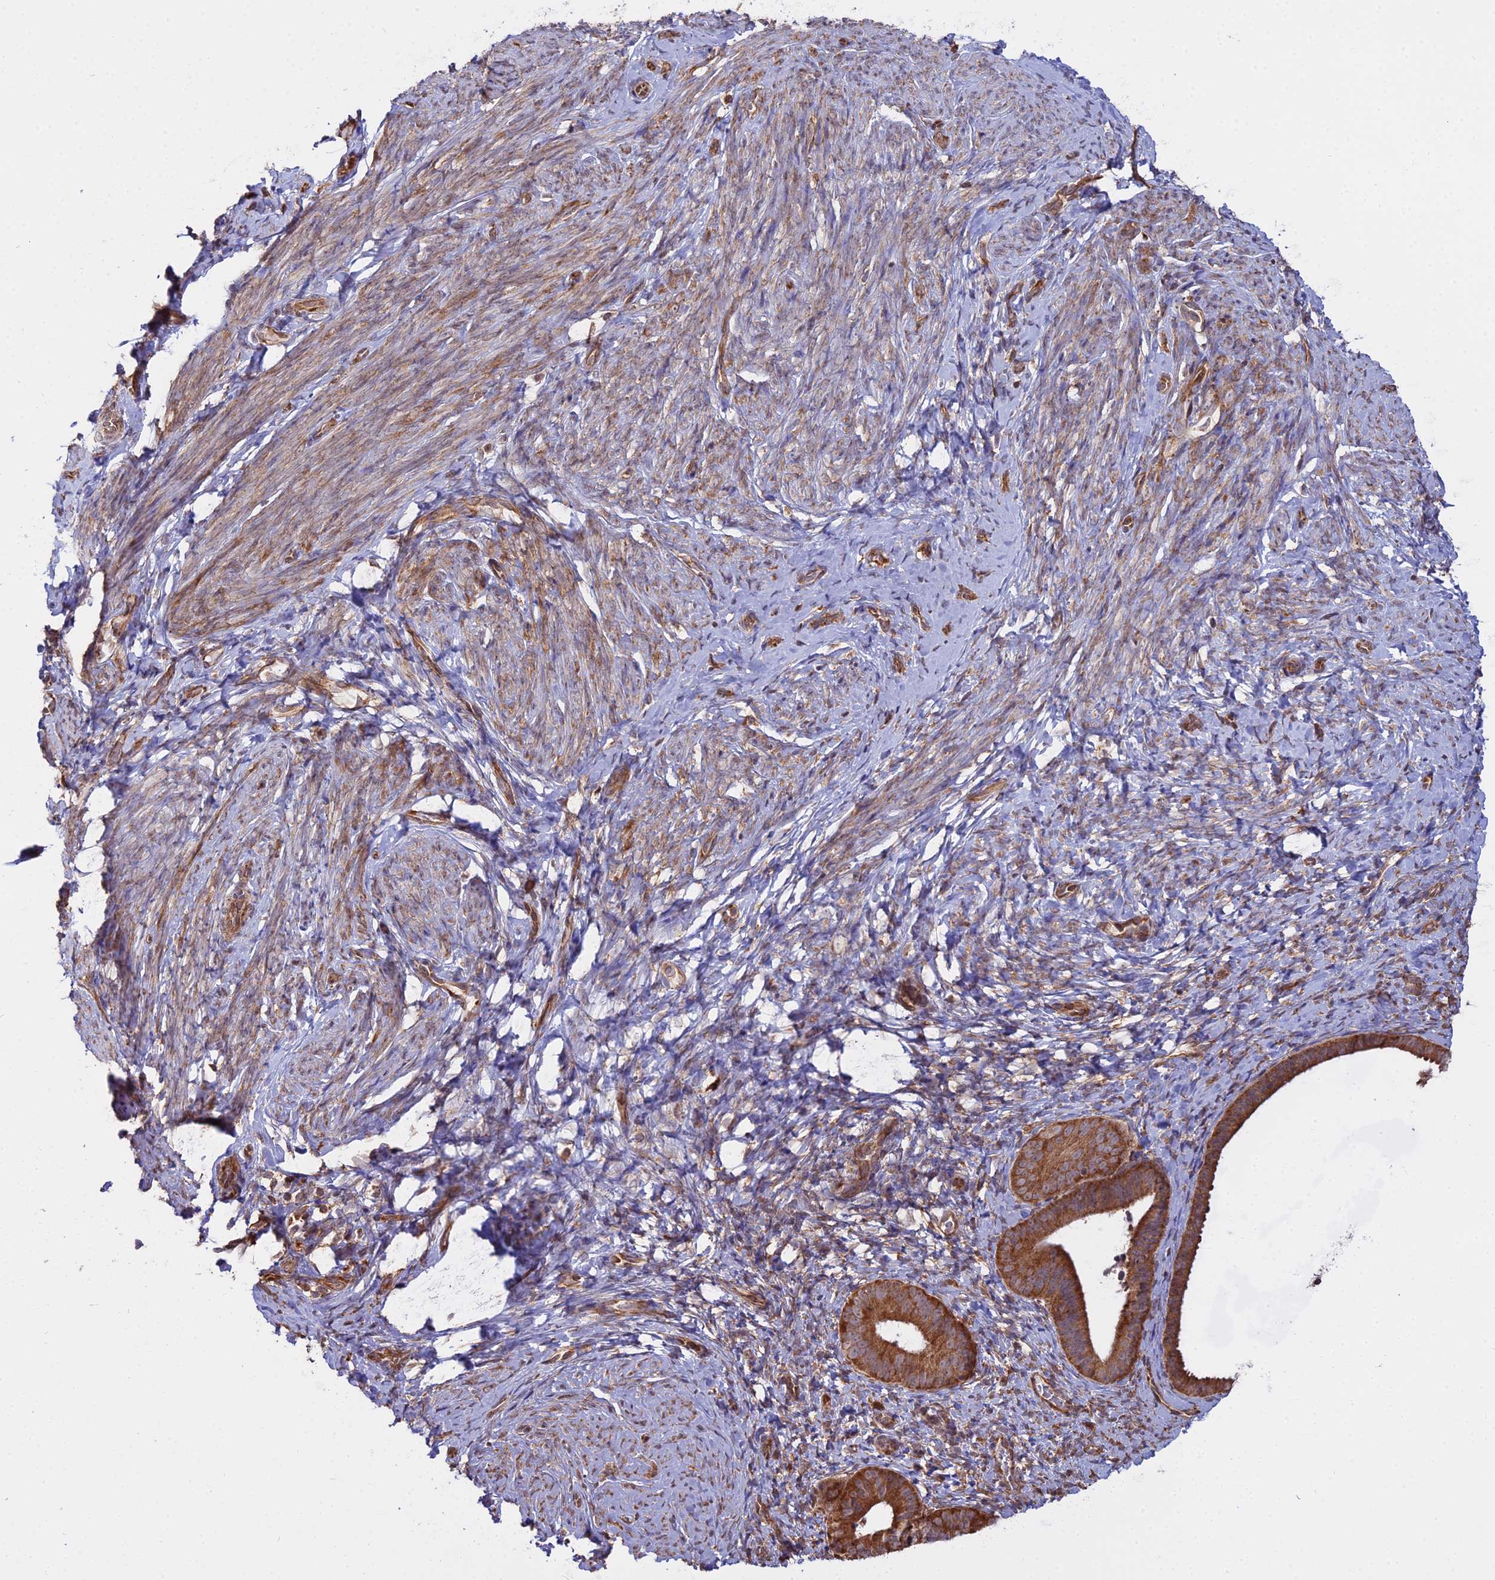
{"staining": {"intensity": "moderate", "quantity": ">75%", "location": "cytoplasmic/membranous"}, "tissue": "endometrium", "cell_type": "Cells in endometrial stroma", "image_type": "normal", "snomed": [{"axis": "morphology", "description": "Normal tissue, NOS"}, {"axis": "topography", "description": "Endometrium"}], "caption": "Protein staining shows moderate cytoplasmic/membranous positivity in about >75% of cells in endometrial stroma in normal endometrium.", "gene": "RPL26", "patient": {"sex": "female", "age": 65}}